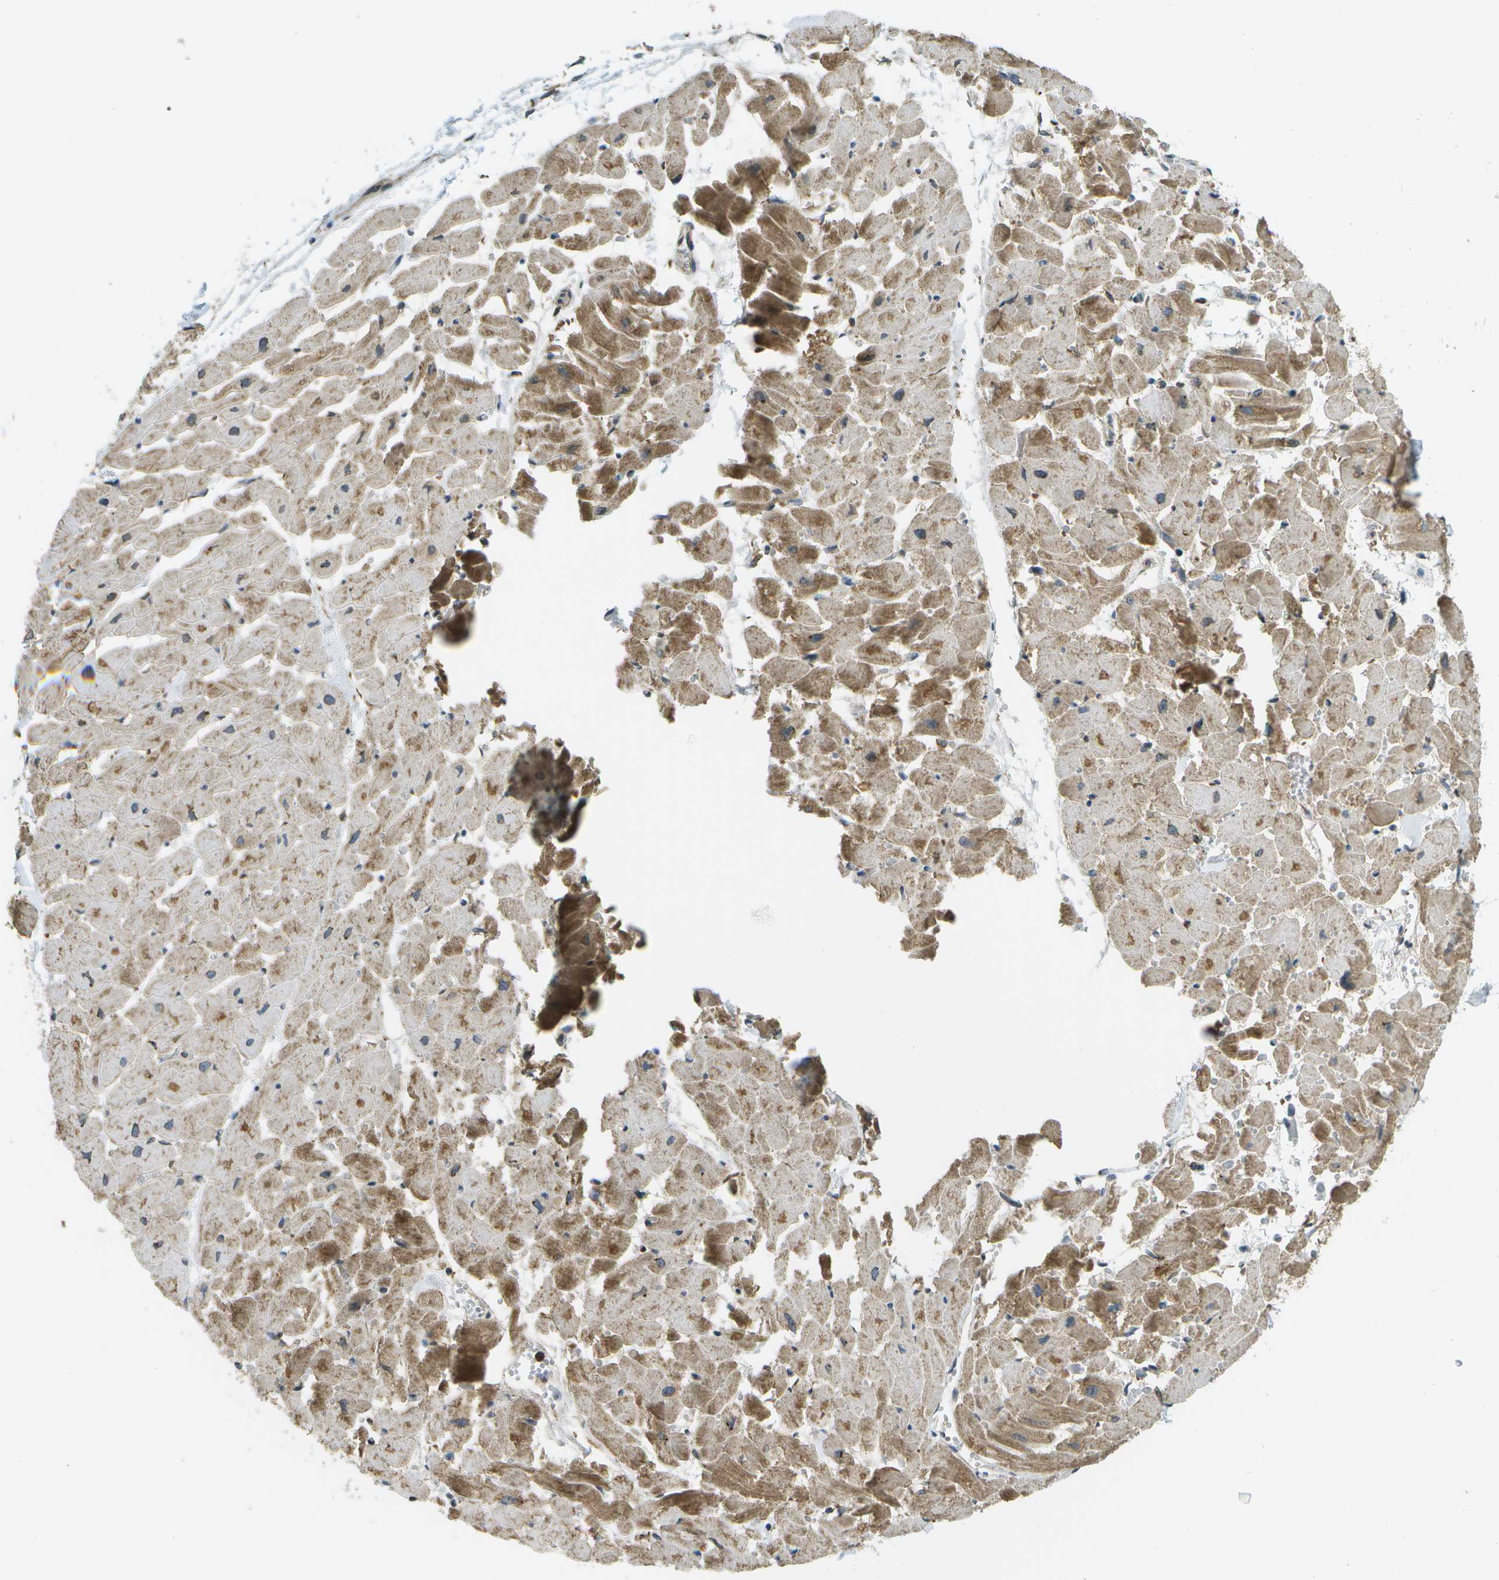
{"staining": {"intensity": "moderate", "quantity": ">75%", "location": "cytoplasmic/membranous"}, "tissue": "heart muscle", "cell_type": "Cardiomyocytes", "image_type": "normal", "snomed": [{"axis": "morphology", "description": "Normal tissue, NOS"}, {"axis": "topography", "description": "Heart"}], "caption": "Immunohistochemical staining of unremarkable heart muscle reveals >75% levels of moderate cytoplasmic/membranous protein staining in about >75% of cardiomyocytes. Using DAB (3,3'-diaminobenzidine) (brown) and hematoxylin (blue) stains, captured at high magnification using brightfield microscopy.", "gene": "USP30", "patient": {"sex": "female", "age": 19}}